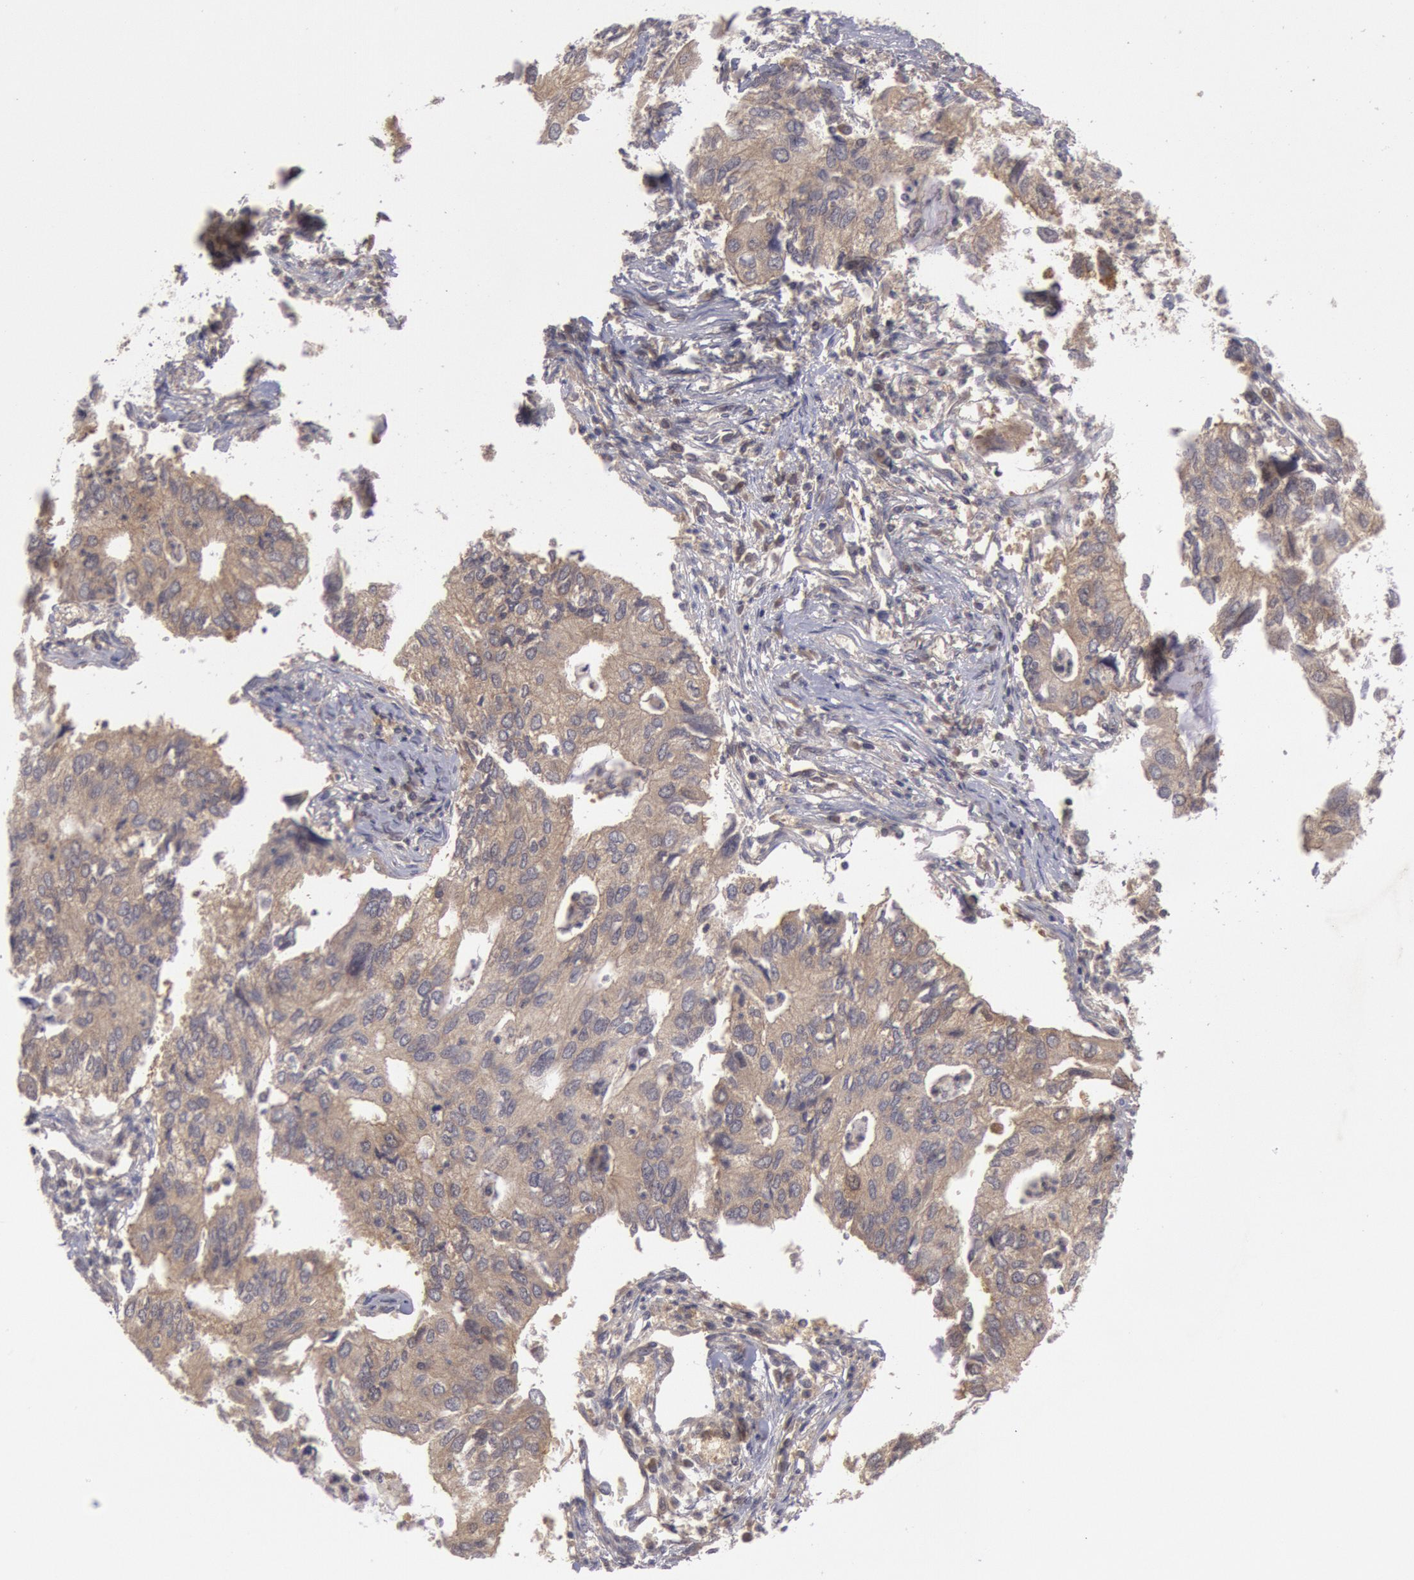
{"staining": {"intensity": "weak", "quantity": ">75%", "location": "cytoplasmic/membranous"}, "tissue": "lung cancer", "cell_type": "Tumor cells", "image_type": "cancer", "snomed": [{"axis": "morphology", "description": "Adenocarcinoma, NOS"}, {"axis": "topography", "description": "Lung"}], "caption": "Immunohistochemistry (IHC) photomicrograph of neoplastic tissue: human lung adenocarcinoma stained using immunohistochemistry (IHC) demonstrates low levels of weak protein expression localized specifically in the cytoplasmic/membranous of tumor cells, appearing as a cytoplasmic/membranous brown color.", "gene": "BRAF", "patient": {"sex": "male", "age": 48}}